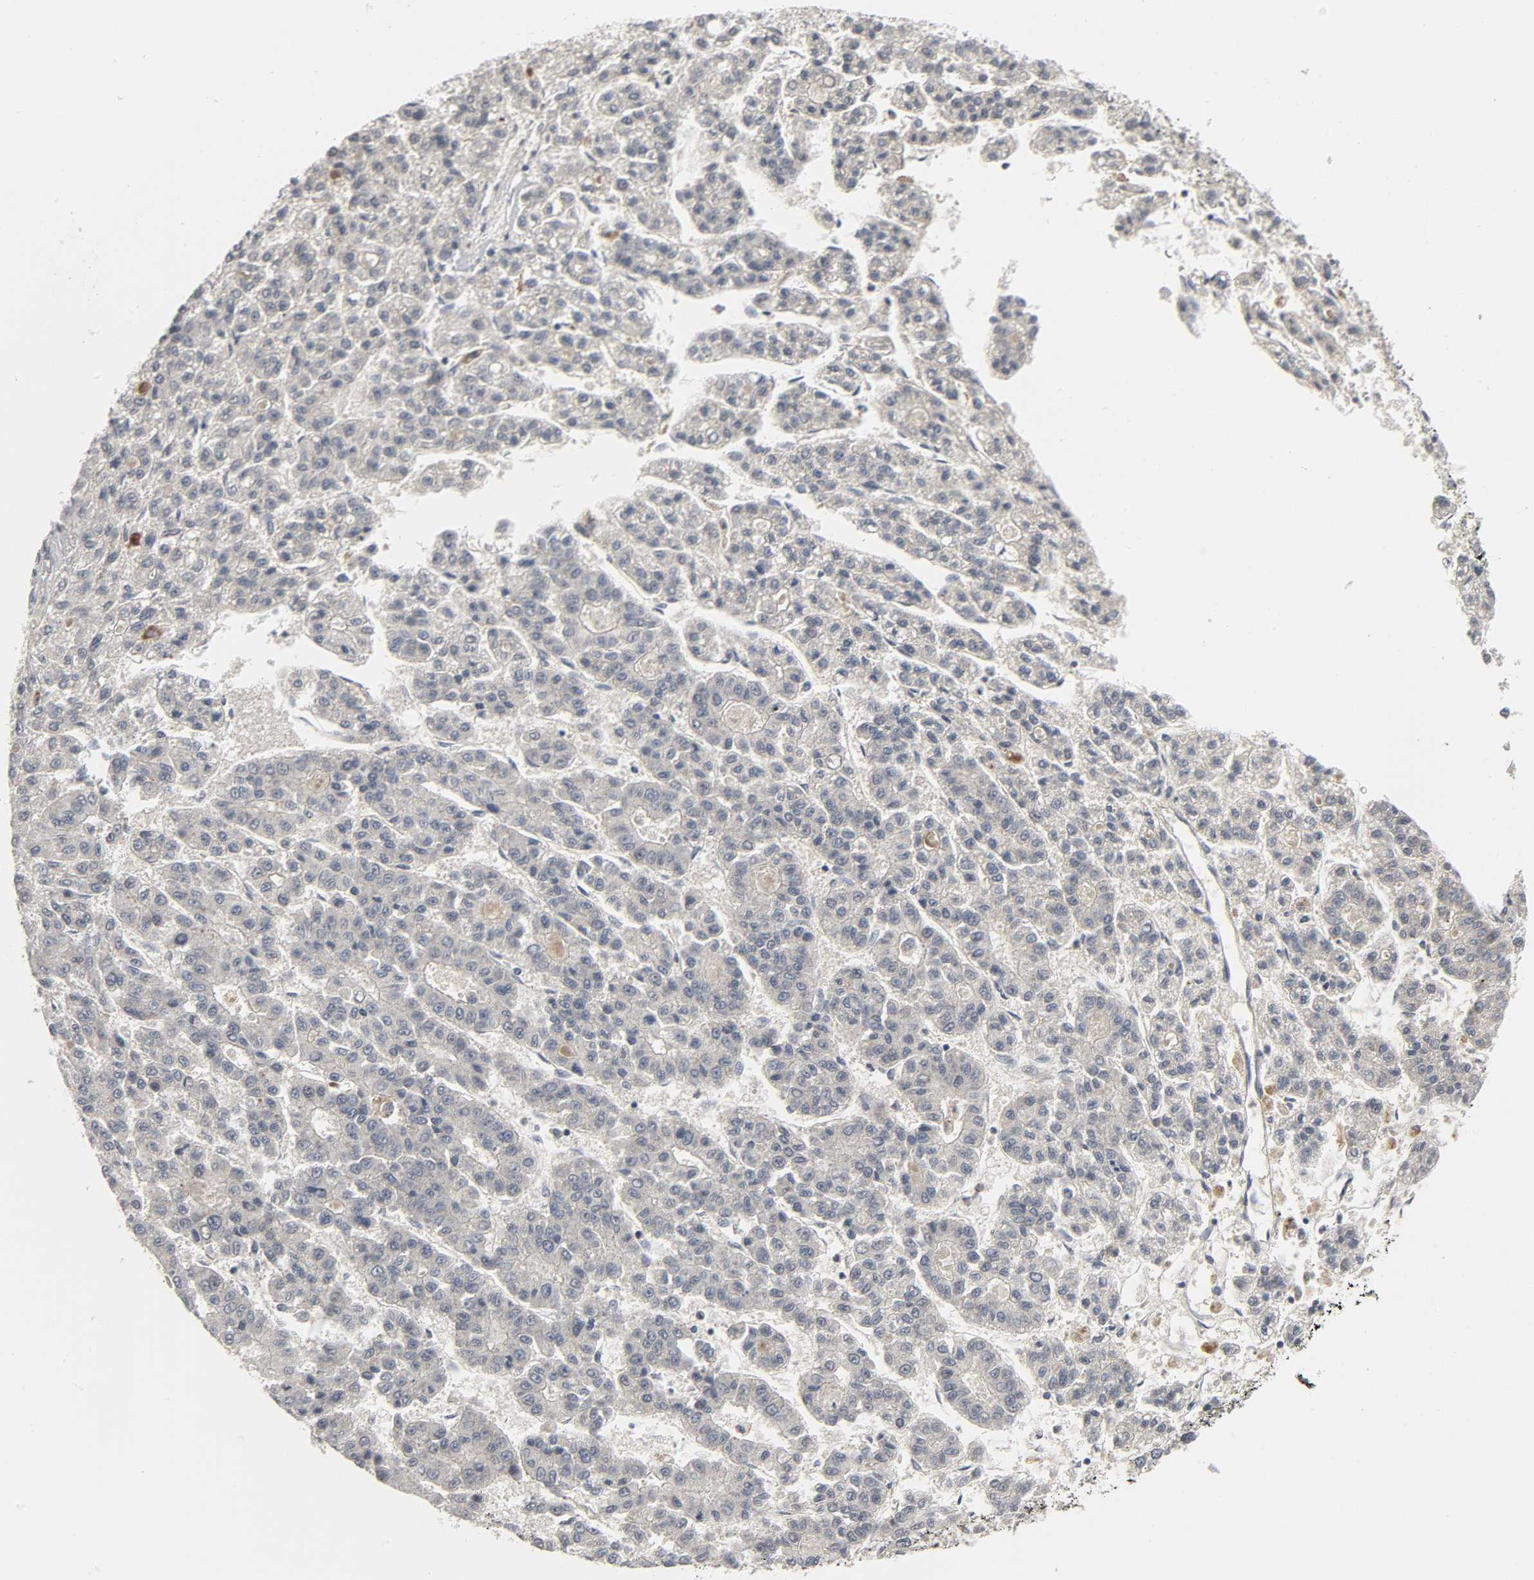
{"staining": {"intensity": "moderate", "quantity": ">75%", "location": "cytoplasmic/membranous"}, "tissue": "liver cancer", "cell_type": "Tumor cells", "image_type": "cancer", "snomed": [{"axis": "morphology", "description": "Carcinoma, Hepatocellular, NOS"}, {"axis": "topography", "description": "Liver"}], "caption": "Immunohistochemistry (DAB) staining of human hepatocellular carcinoma (liver) exhibits moderate cytoplasmic/membranous protein staining in about >75% of tumor cells.", "gene": "CLIP1", "patient": {"sex": "male", "age": 70}}